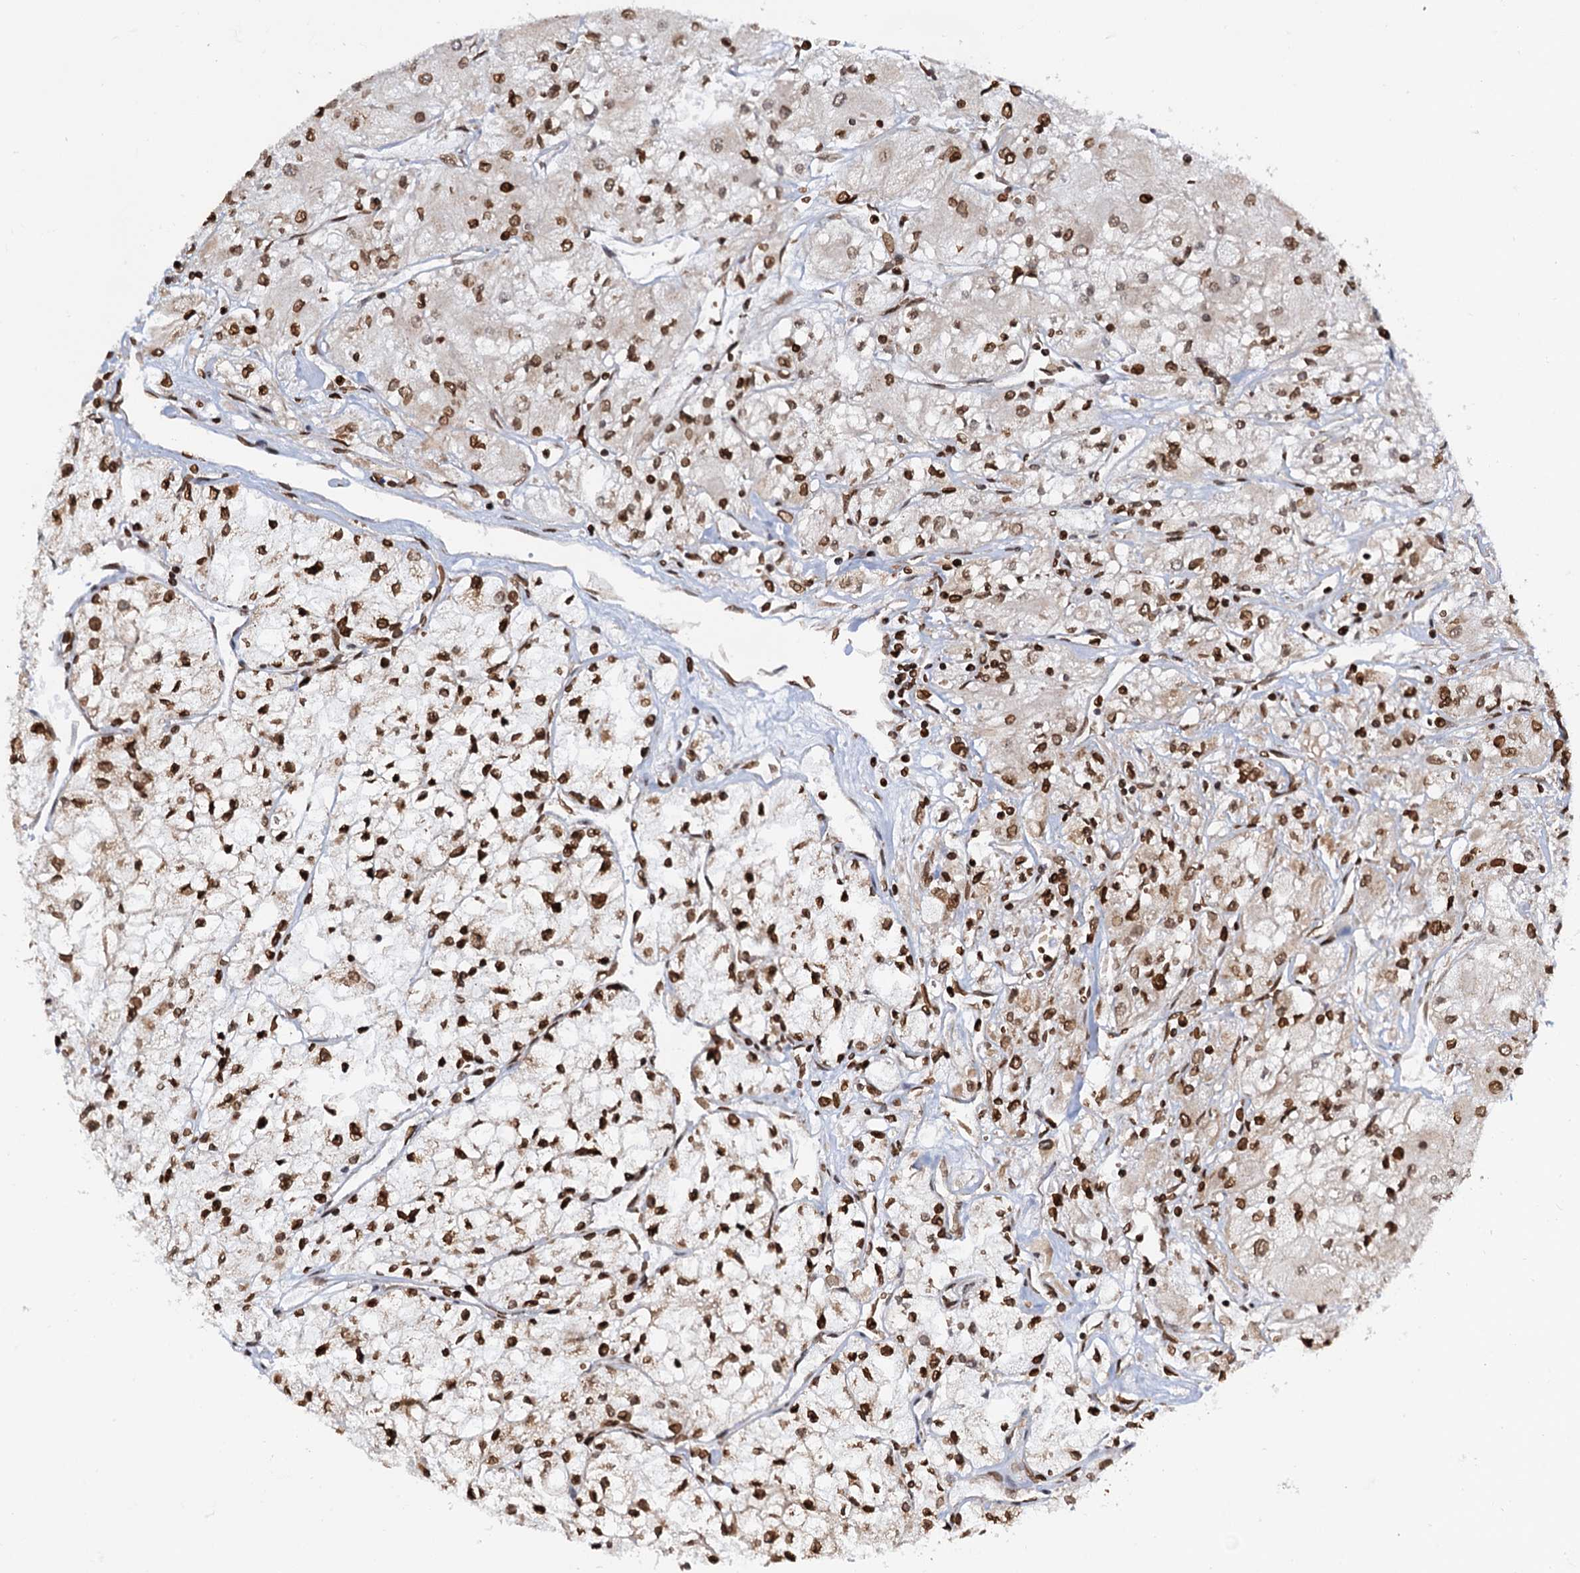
{"staining": {"intensity": "strong", "quantity": ">75%", "location": "nuclear"}, "tissue": "renal cancer", "cell_type": "Tumor cells", "image_type": "cancer", "snomed": [{"axis": "morphology", "description": "Adenocarcinoma, NOS"}, {"axis": "topography", "description": "Kidney"}], "caption": "A brown stain shows strong nuclear expression of a protein in human adenocarcinoma (renal) tumor cells.", "gene": "ZC3H13", "patient": {"sex": "male", "age": 80}}